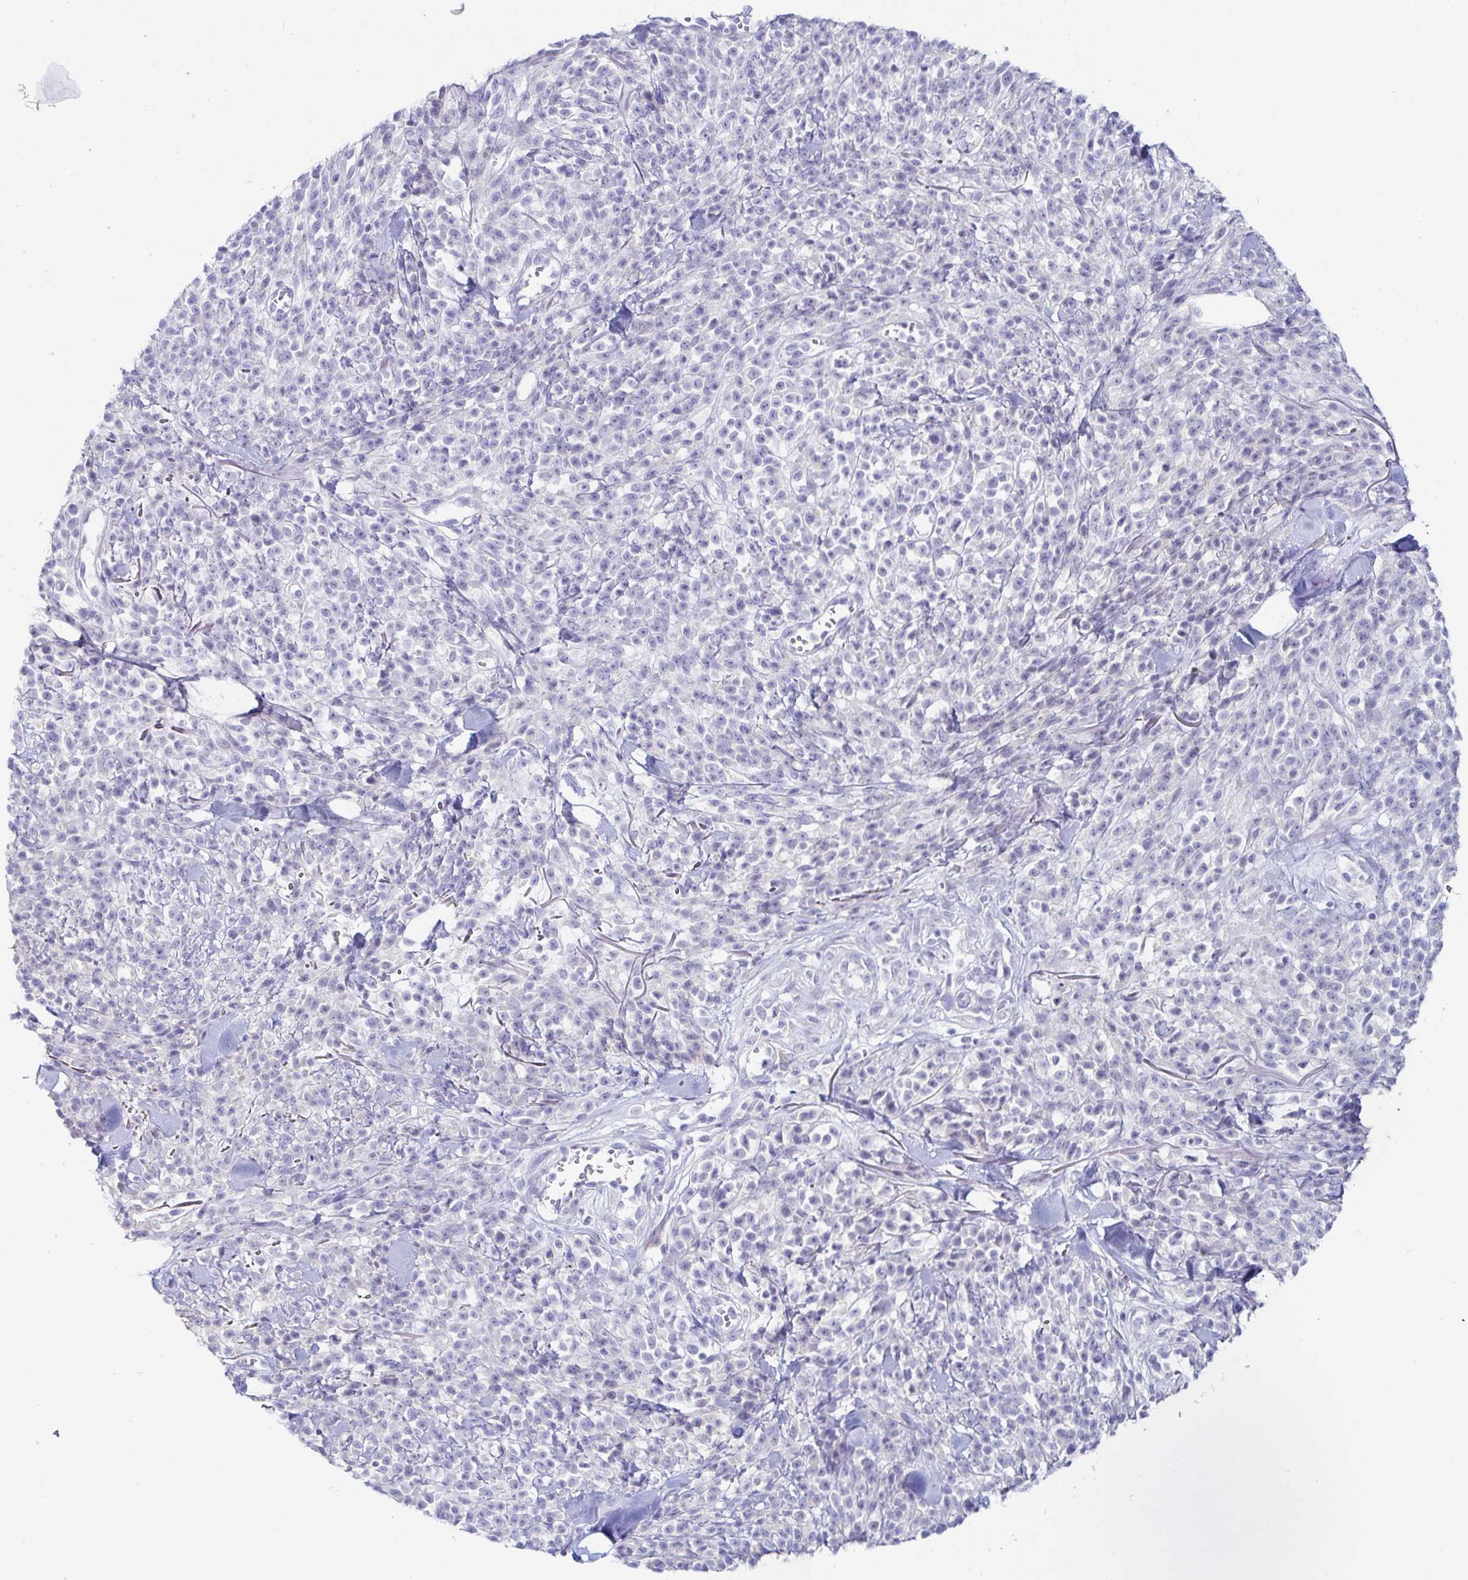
{"staining": {"intensity": "negative", "quantity": "none", "location": "none"}, "tissue": "melanoma", "cell_type": "Tumor cells", "image_type": "cancer", "snomed": [{"axis": "morphology", "description": "Malignant melanoma, NOS"}, {"axis": "topography", "description": "Skin"}, {"axis": "topography", "description": "Skin of trunk"}], "caption": "Tumor cells are negative for brown protein staining in melanoma. (DAB IHC with hematoxylin counter stain).", "gene": "C4orf17", "patient": {"sex": "male", "age": 74}}